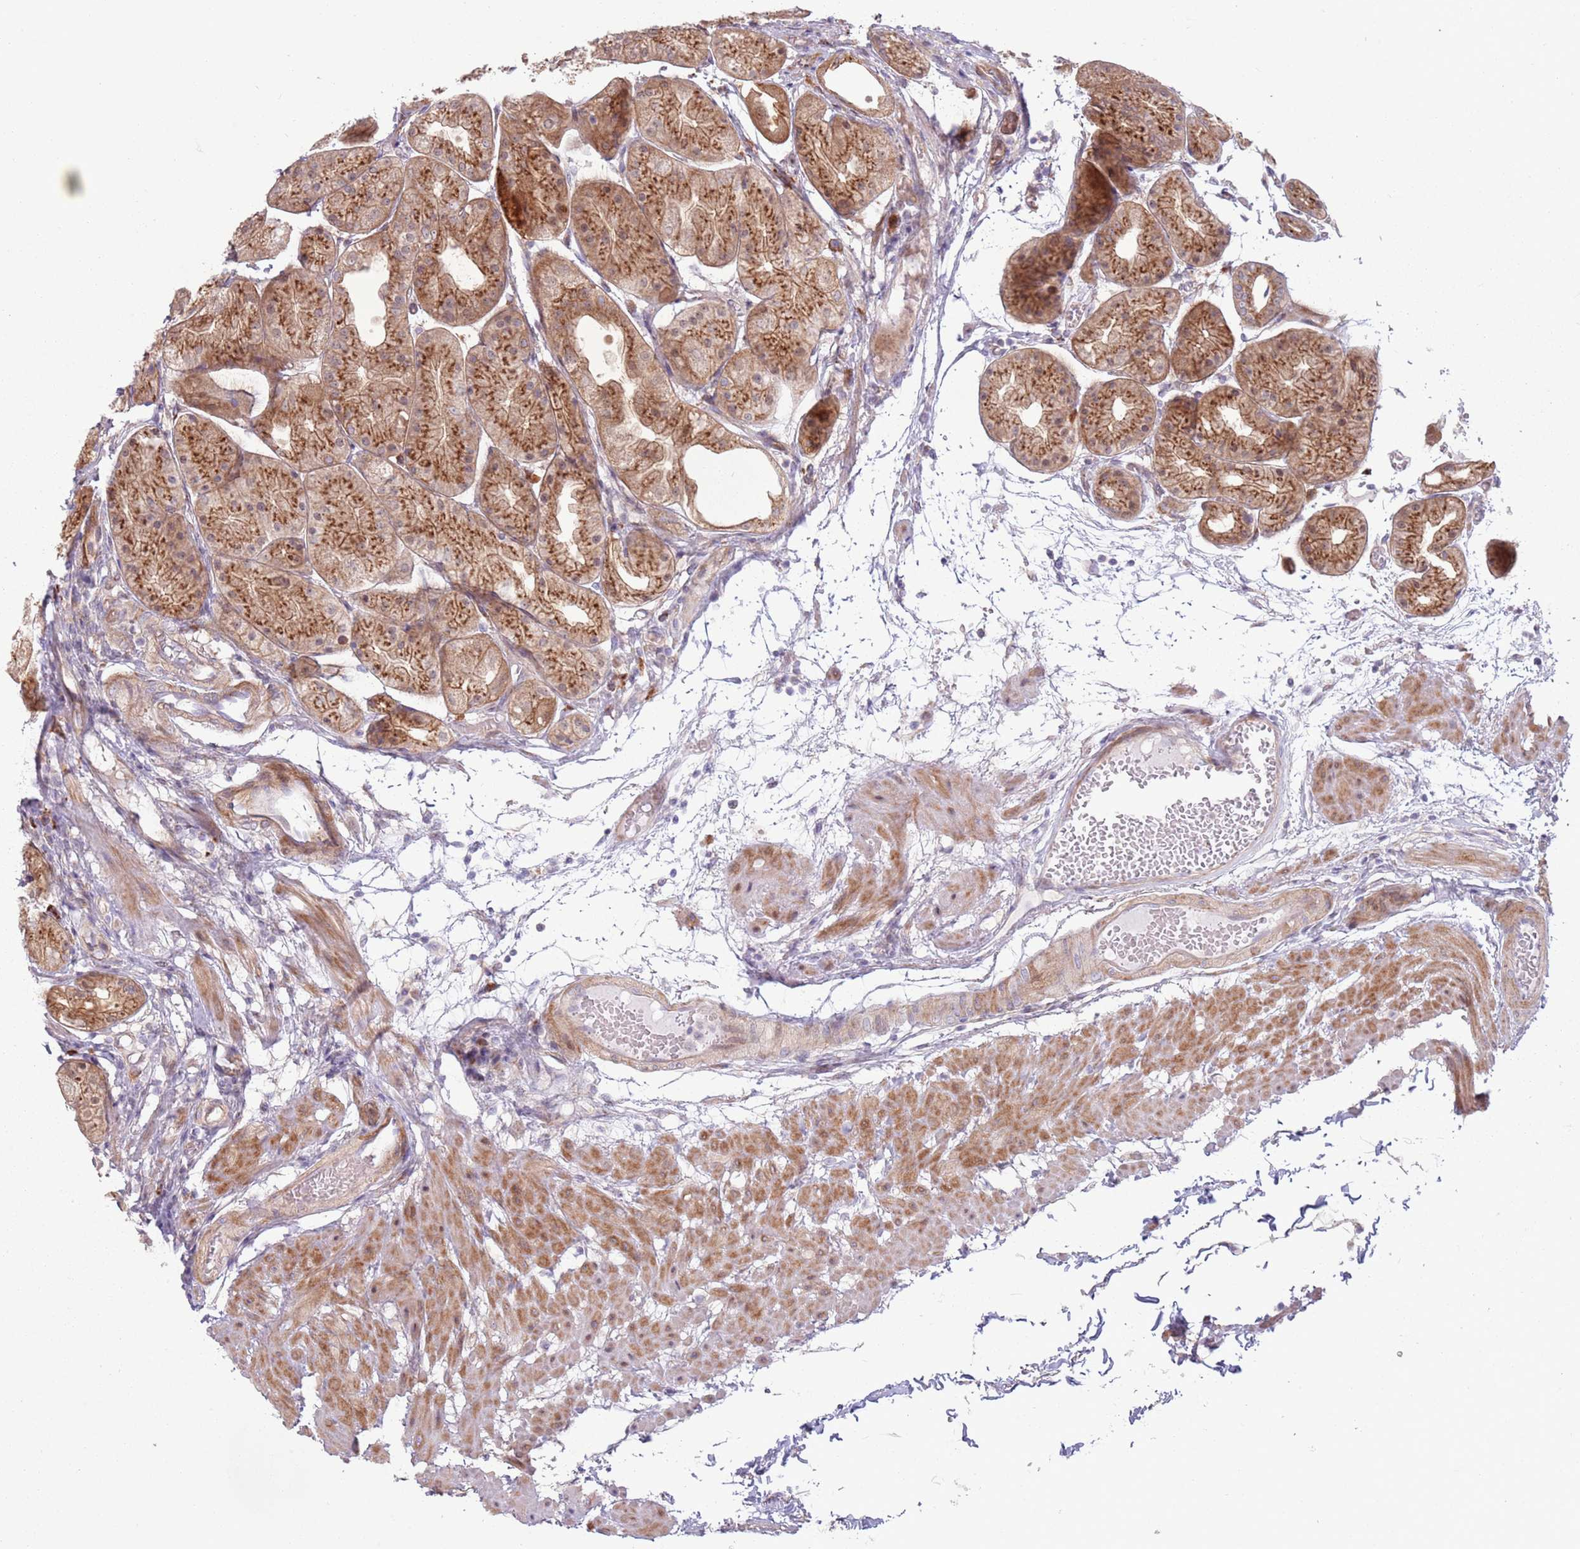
{"staining": {"intensity": "strong", "quantity": "25%-75%", "location": "cytoplasmic/membranous"}, "tissue": "stomach", "cell_type": "Glandular cells", "image_type": "normal", "snomed": [{"axis": "morphology", "description": "Normal tissue, NOS"}, {"axis": "topography", "description": "Stomach, upper"}], "caption": "Normal stomach was stained to show a protein in brown. There is high levels of strong cytoplasmic/membranous positivity in approximately 25%-75% of glandular cells. (Stains: DAB in brown, nuclei in blue, Microscopy: brightfield microscopy at high magnification).", "gene": "CCDC150", "patient": {"sex": "male", "age": 72}}